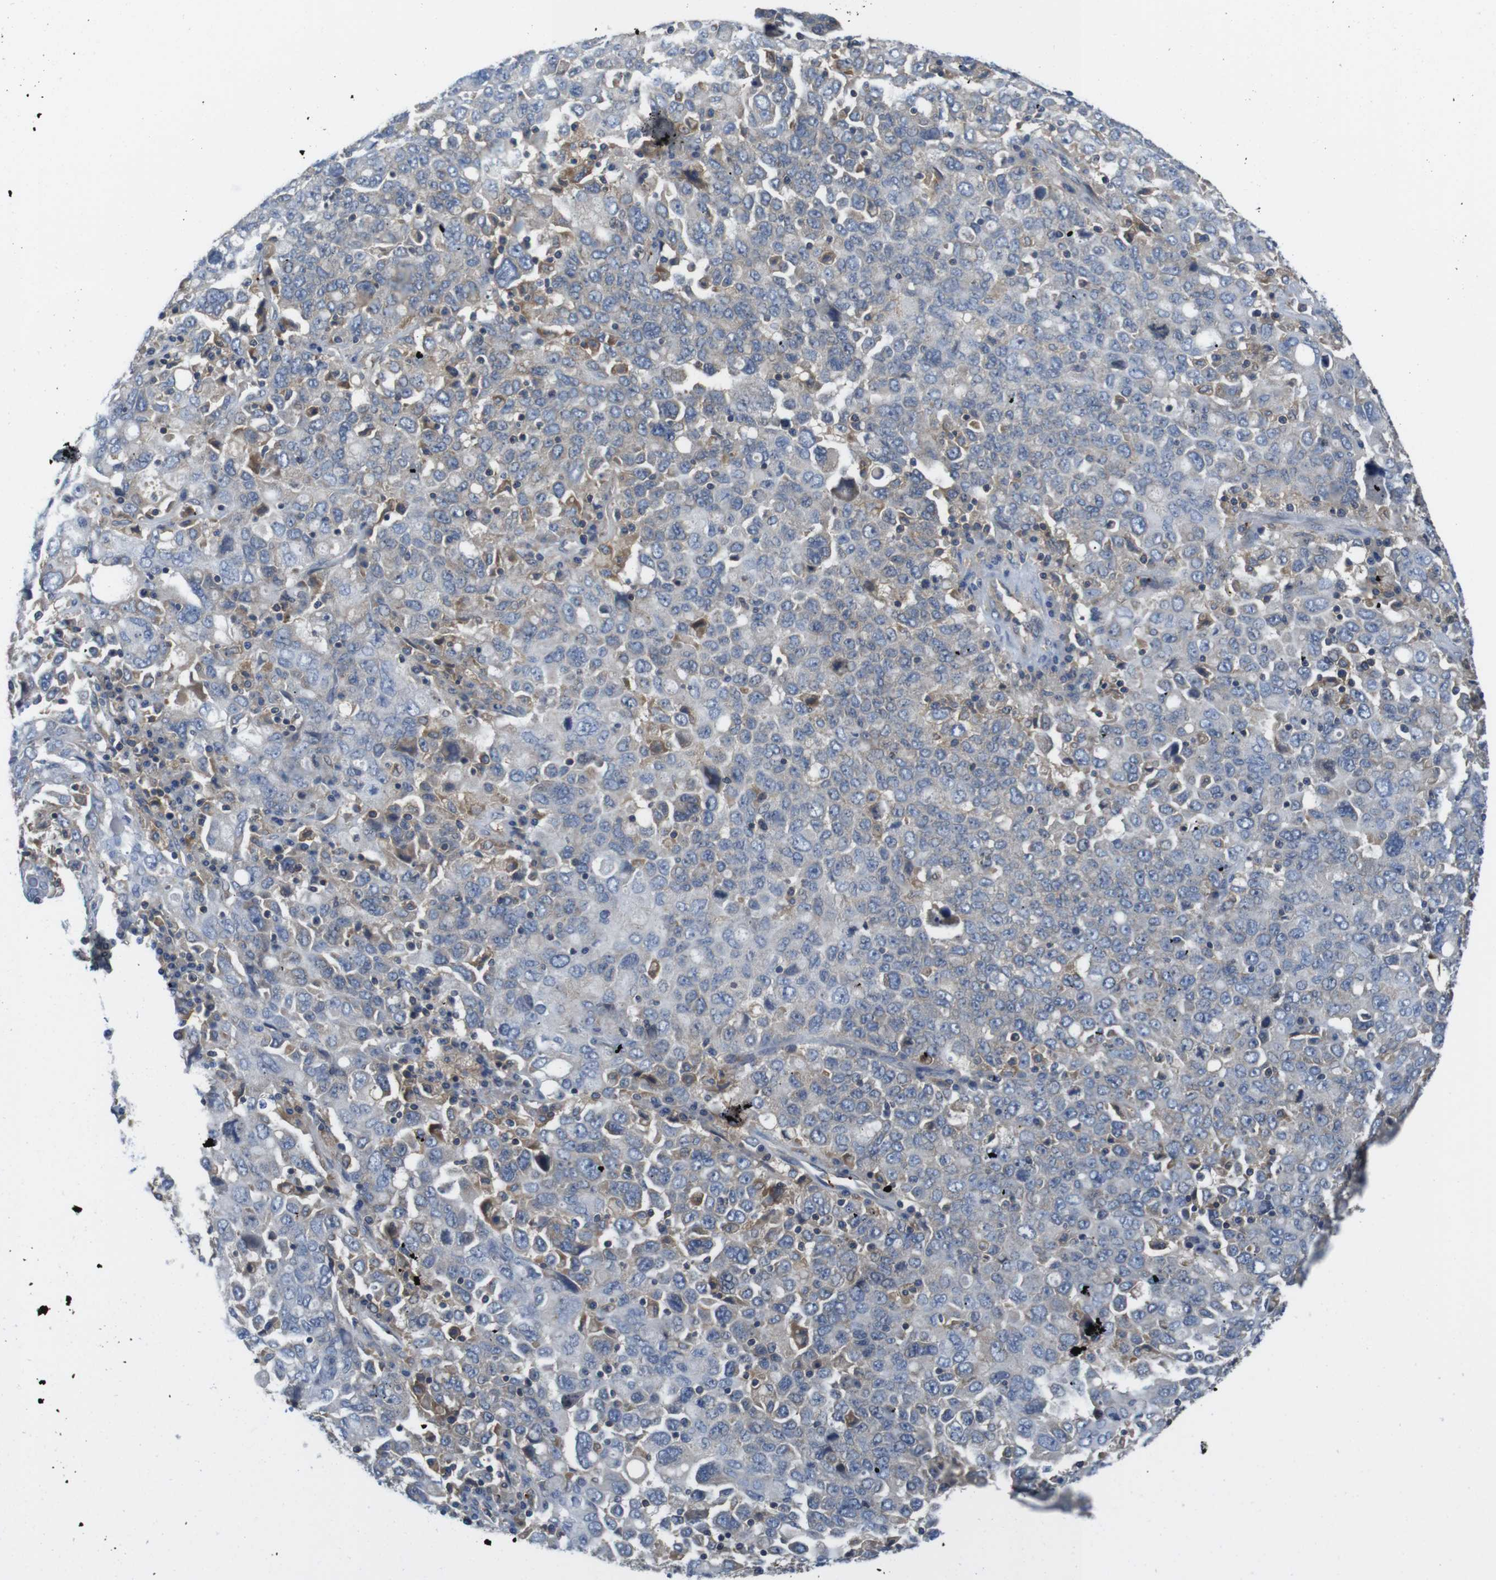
{"staining": {"intensity": "negative", "quantity": "none", "location": "none"}, "tissue": "ovarian cancer", "cell_type": "Tumor cells", "image_type": "cancer", "snomed": [{"axis": "morphology", "description": "Carcinoma, endometroid"}, {"axis": "topography", "description": "Ovary"}], "caption": "The photomicrograph exhibits no significant staining in tumor cells of endometroid carcinoma (ovarian).", "gene": "HERPUD2", "patient": {"sex": "female", "age": 62}}